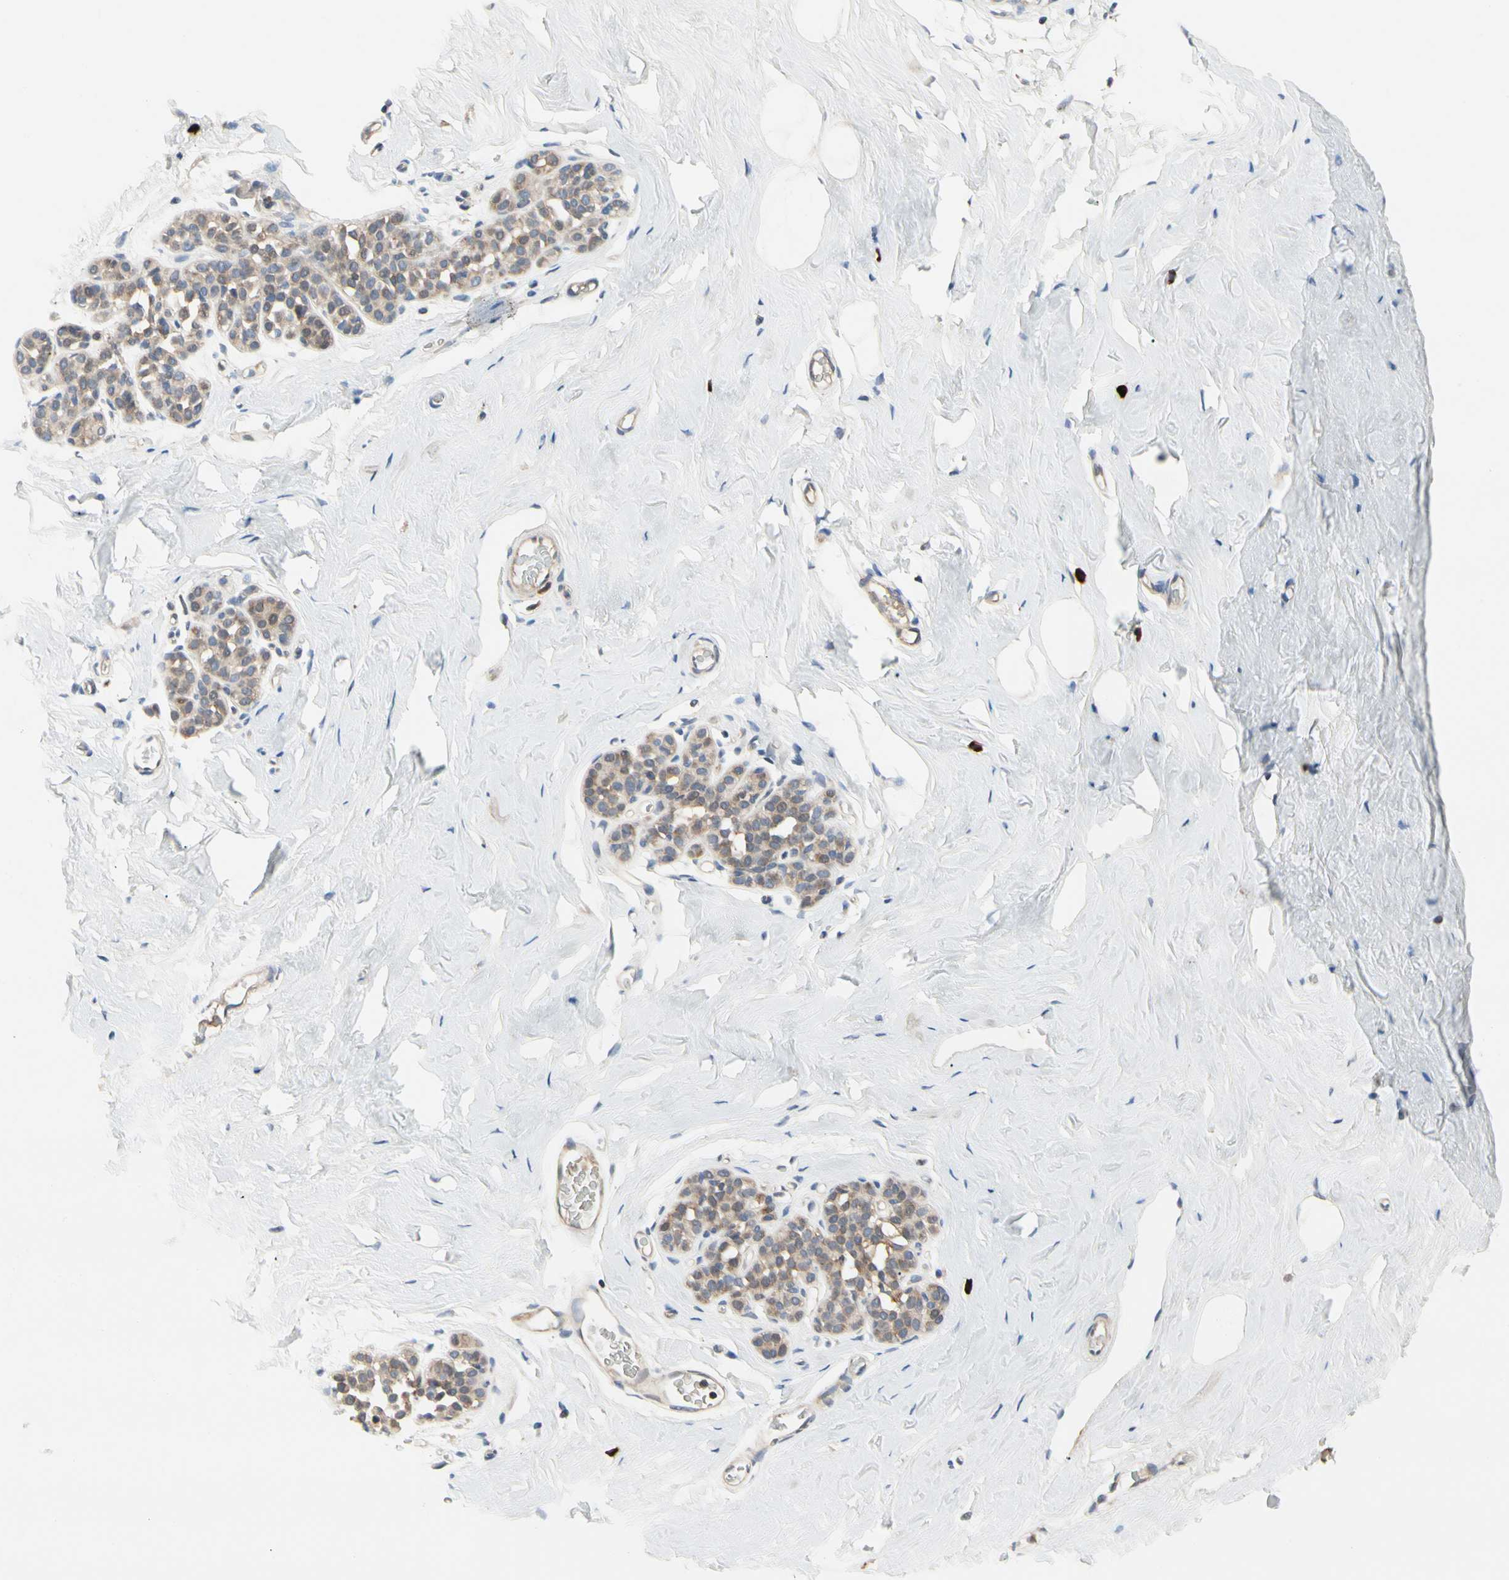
{"staining": {"intensity": "weak", "quantity": "<25%", "location": "cytoplasmic/membranous"}, "tissue": "breast", "cell_type": "Adipocytes", "image_type": "normal", "snomed": [{"axis": "morphology", "description": "Normal tissue, NOS"}, {"axis": "topography", "description": "Breast"}], "caption": "DAB immunohistochemical staining of benign breast demonstrates no significant expression in adipocytes. (DAB (3,3'-diaminobenzidine) IHC, high magnification).", "gene": "MMEL1", "patient": {"sex": "female", "age": 75}}